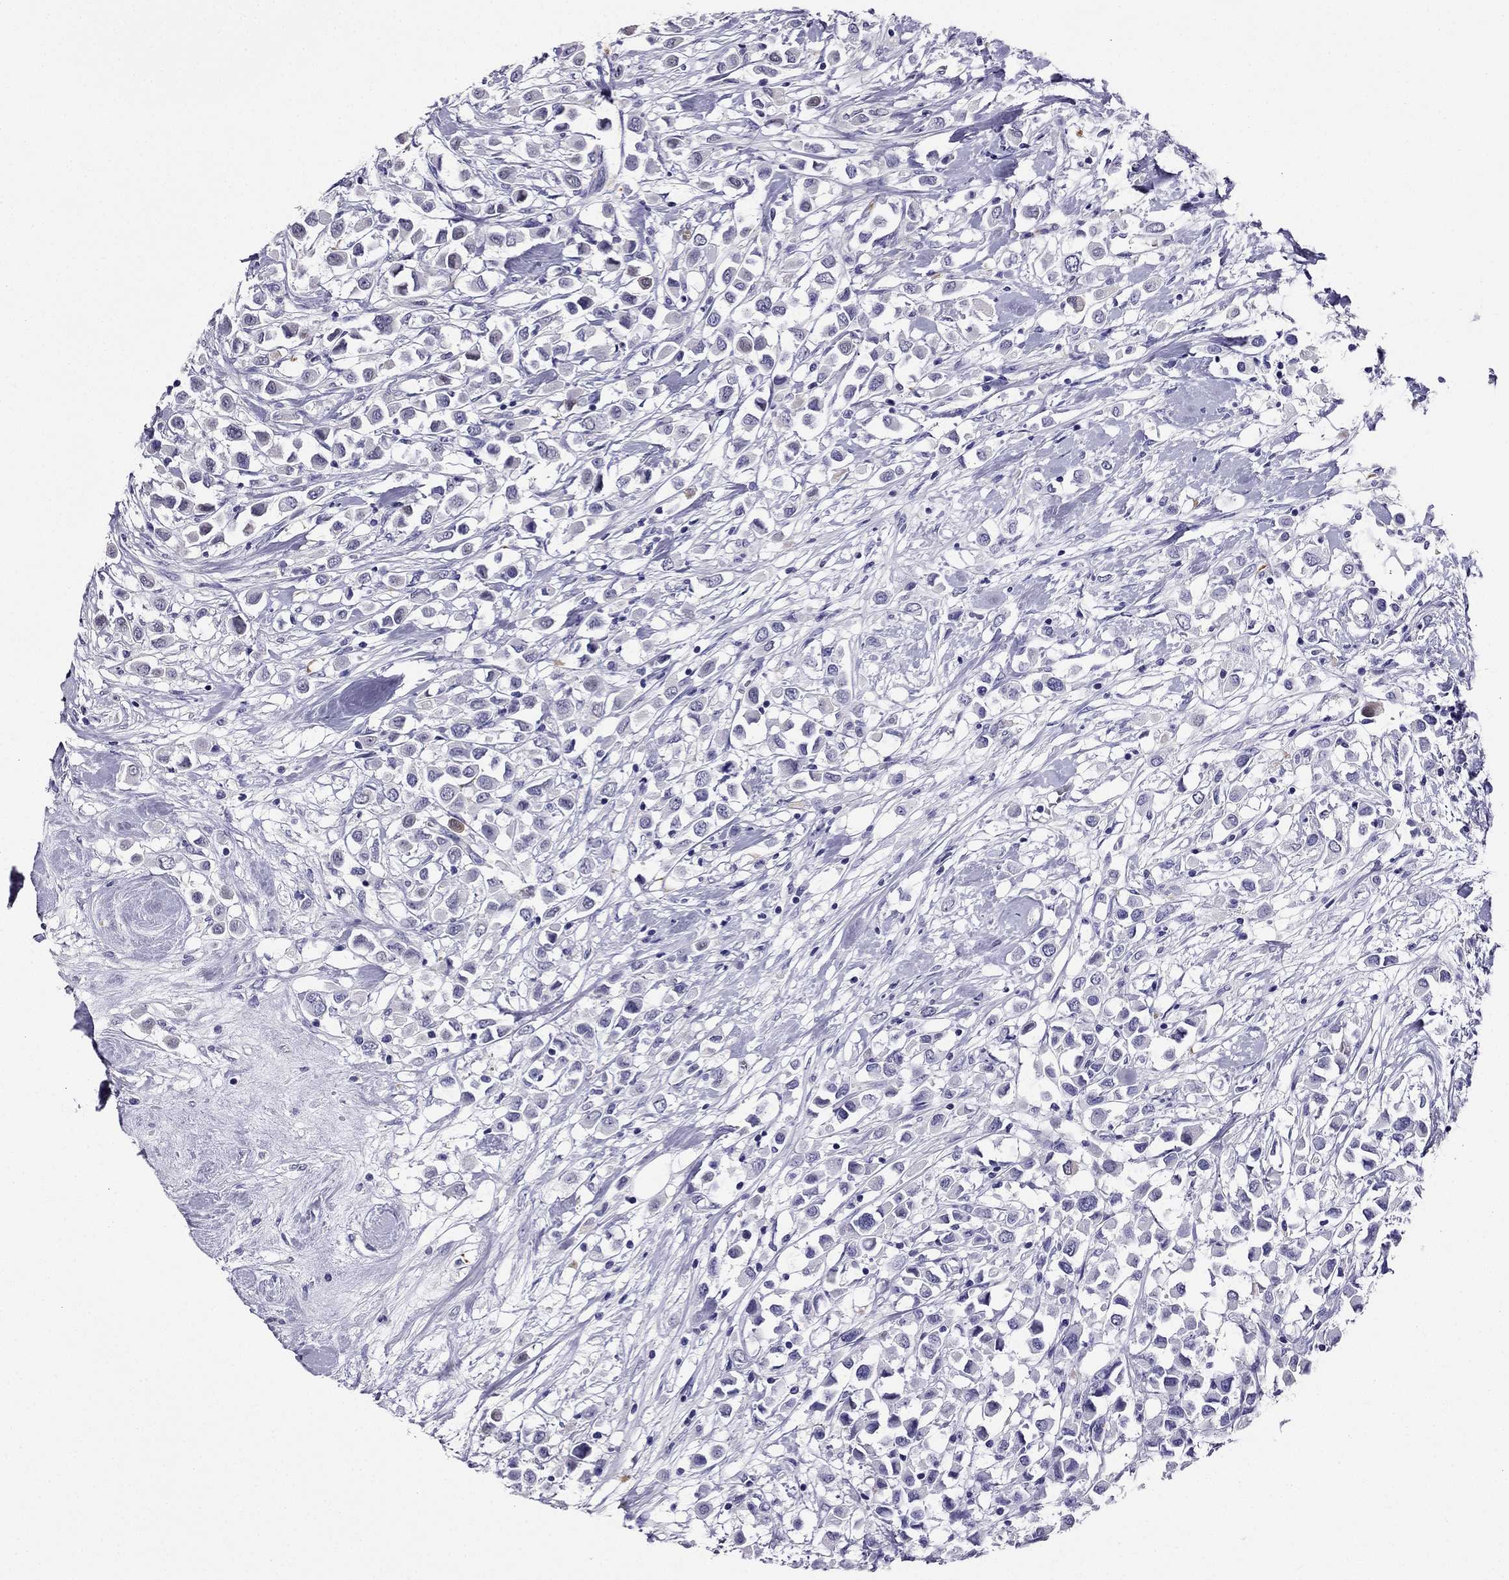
{"staining": {"intensity": "negative", "quantity": "none", "location": "none"}, "tissue": "breast cancer", "cell_type": "Tumor cells", "image_type": "cancer", "snomed": [{"axis": "morphology", "description": "Duct carcinoma"}, {"axis": "topography", "description": "Breast"}], "caption": "Immunohistochemistry histopathology image of neoplastic tissue: breast infiltrating ductal carcinoma stained with DAB (3,3'-diaminobenzidine) reveals no significant protein positivity in tumor cells.", "gene": "KCNJ10", "patient": {"sex": "female", "age": 61}}